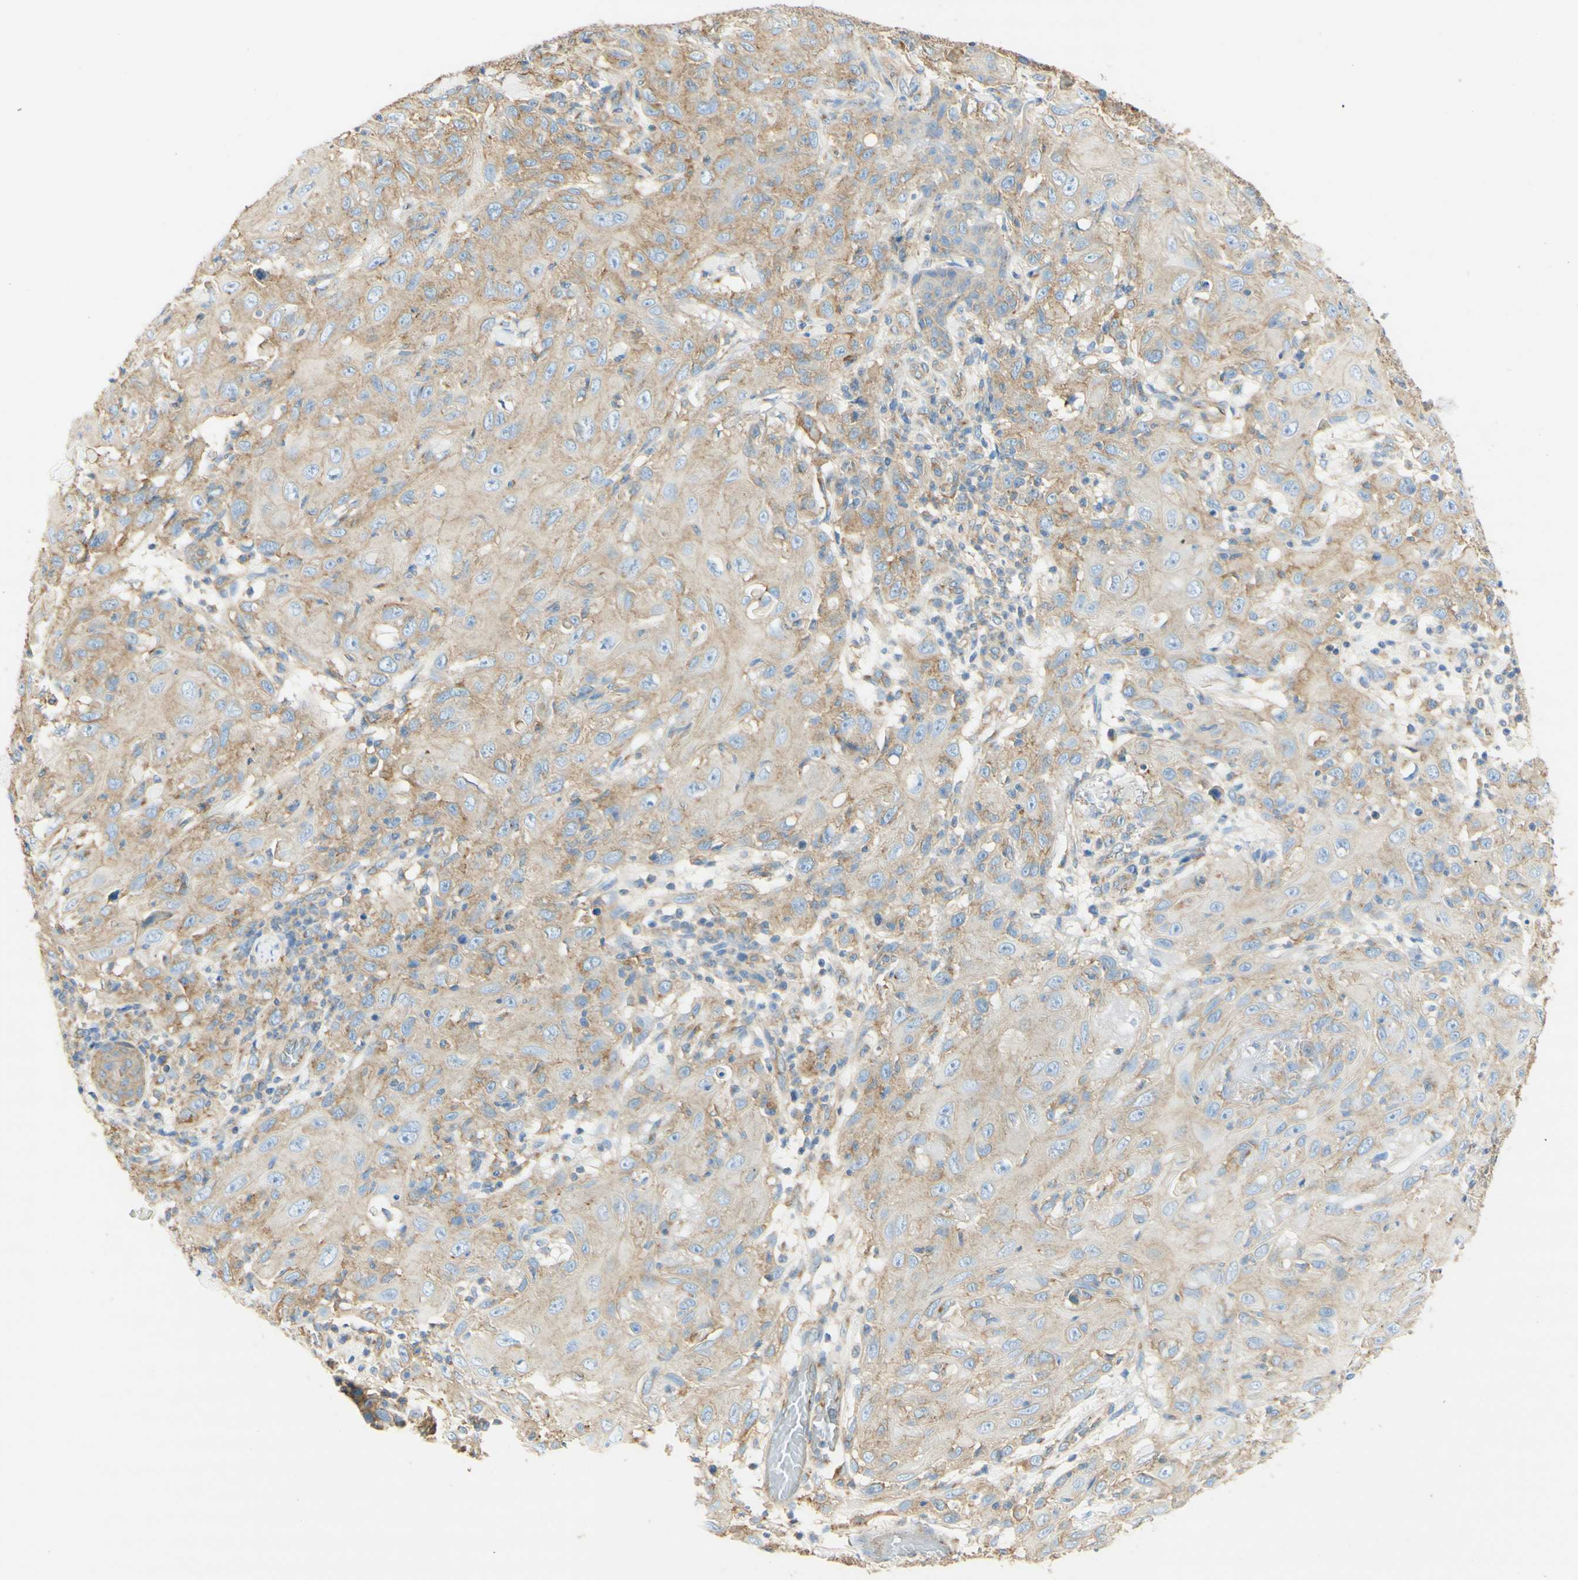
{"staining": {"intensity": "weak", "quantity": ">75%", "location": "cytoplasmic/membranous"}, "tissue": "skin cancer", "cell_type": "Tumor cells", "image_type": "cancer", "snomed": [{"axis": "morphology", "description": "Squamous cell carcinoma, NOS"}, {"axis": "topography", "description": "Skin"}], "caption": "Human skin cancer (squamous cell carcinoma) stained with a protein marker shows weak staining in tumor cells.", "gene": "CLTC", "patient": {"sex": "female", "age": 88}}